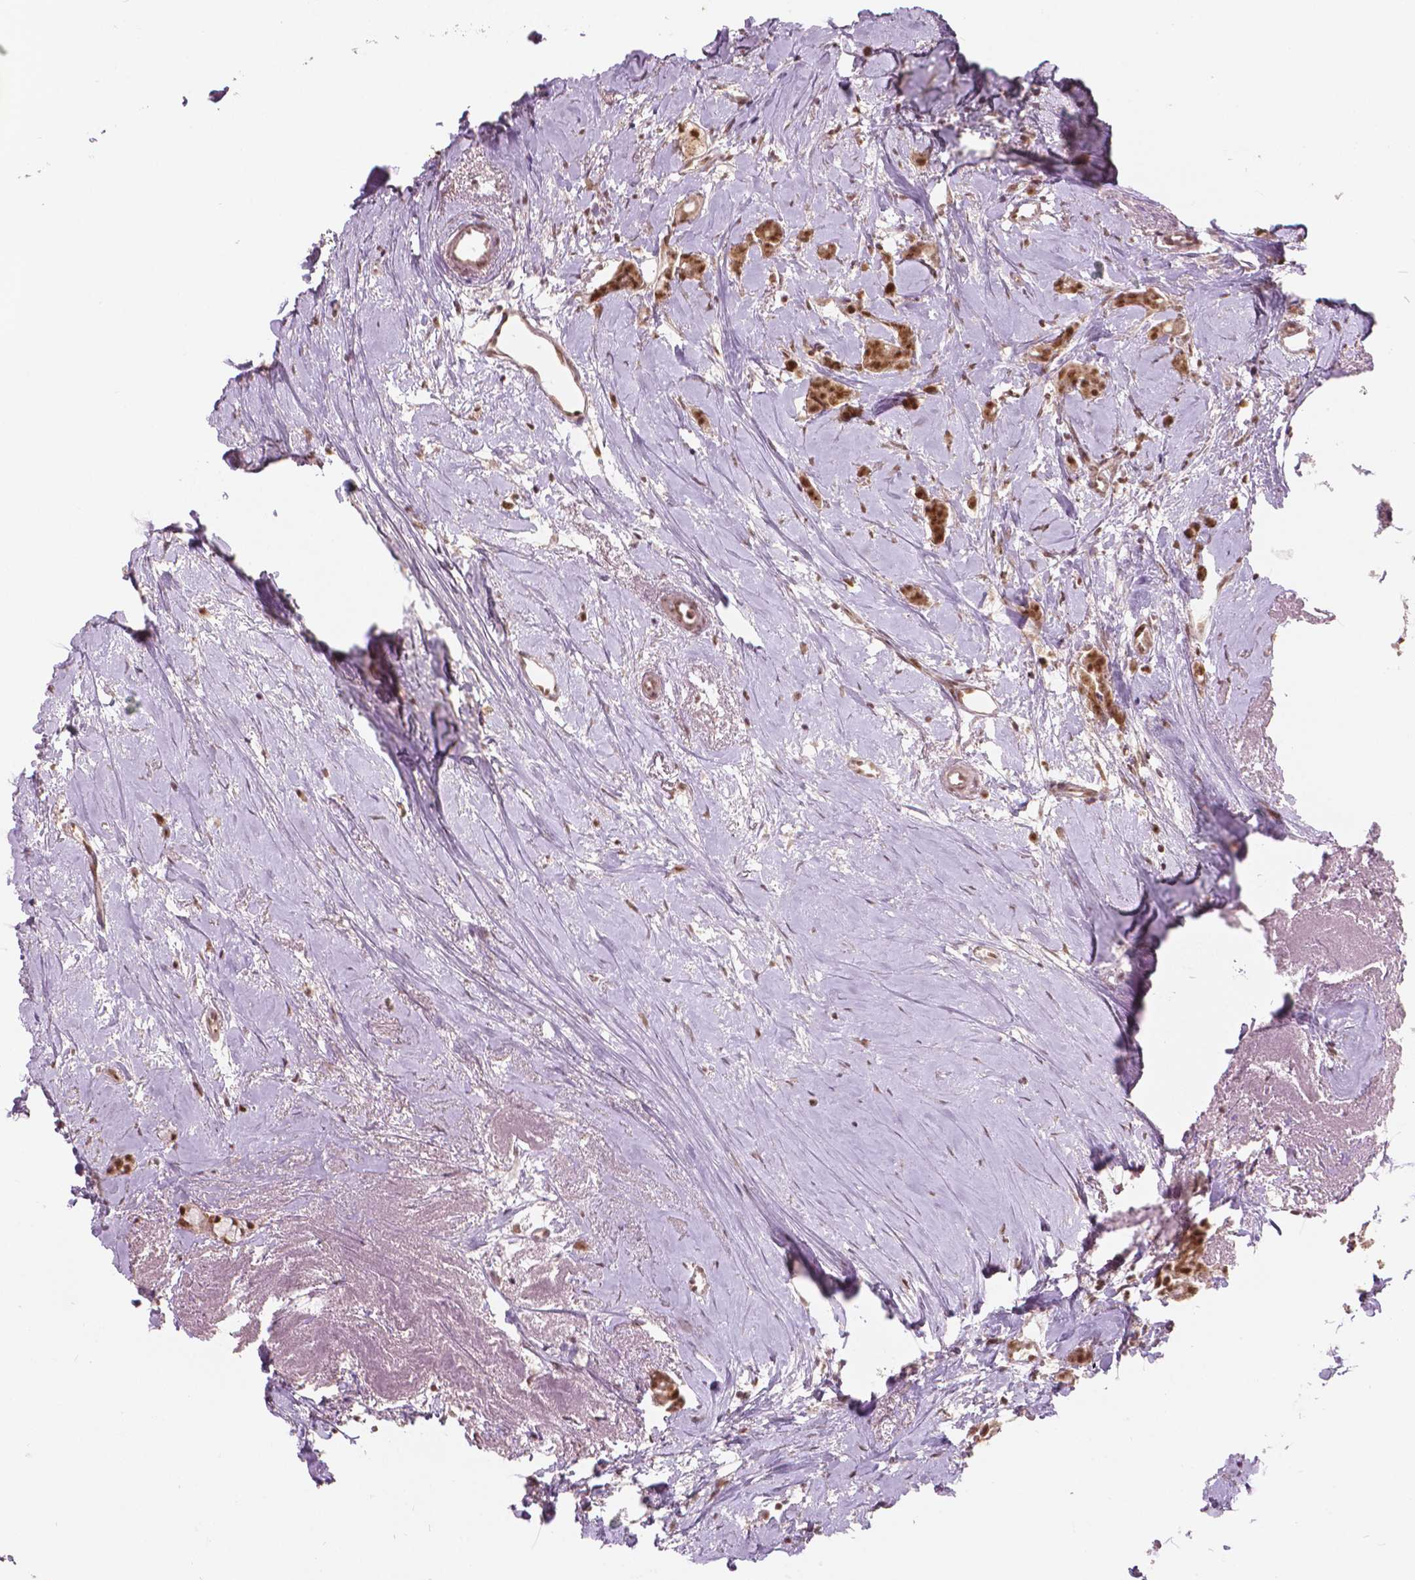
{"staining": {"intensity": "moderate", "quantity": ">75%", "location": "nuclear"}, "tissue": "breast cancer", "cell_type": "Tumor cells", "image_type": "cancer", "snomed": [{"axis": "morphology", "description": "Duct carcinoma"}, {"axis": "topography", "description": "Breast"}], "caption": "Breast cancer (intraductal carcinoma) tissue demonstrates moderate nuclear positivity in about >75% of tumor cells", "gene": "NSD2", "patient": {"sex": "female", "age": 40}}